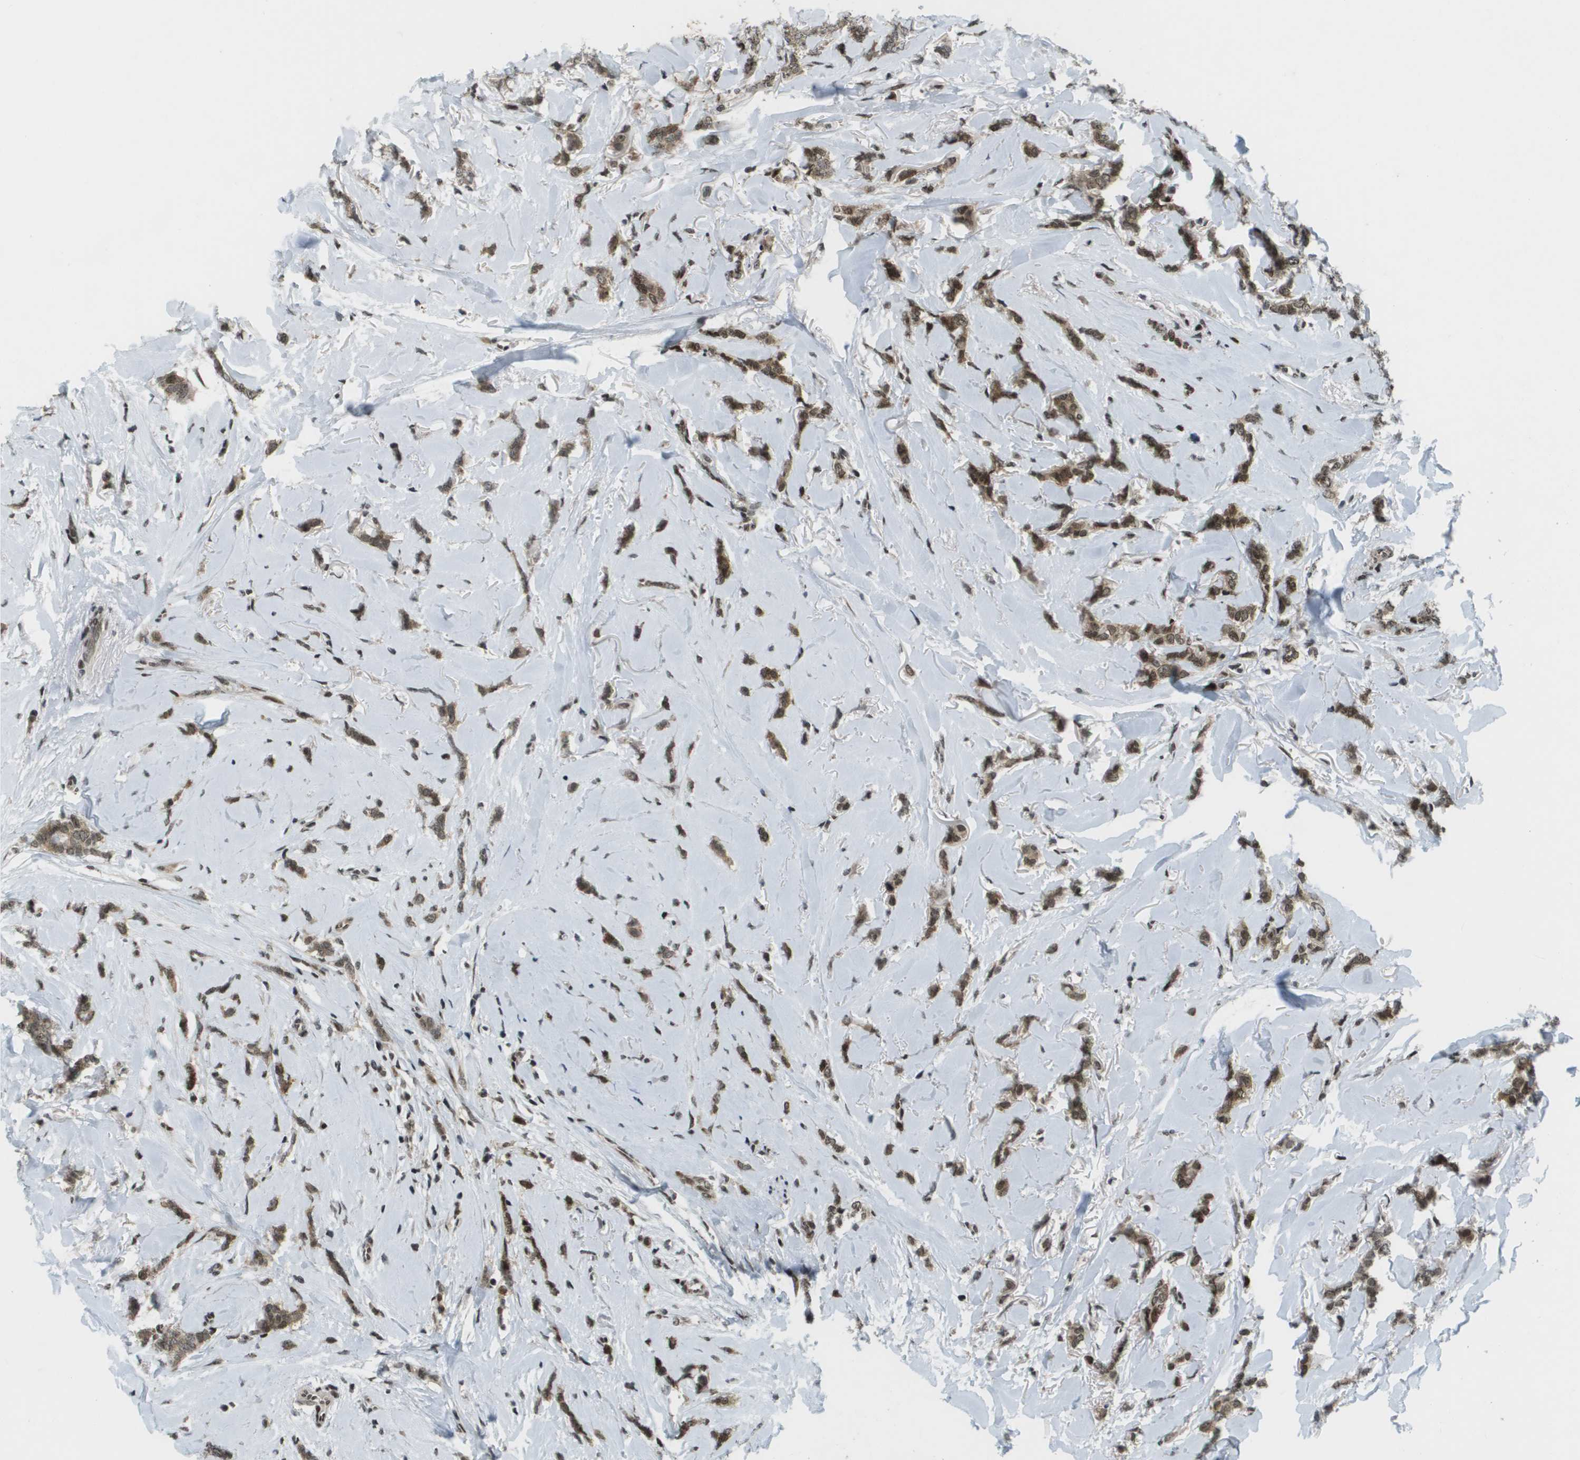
{"staining": {"intensity": "moderate", "quantity": ">75%", "location": "cytoplasmic/membranous,nuclear"}, "tissue": "breast cancer", "cell_type": "Tumor cells", "image_type": "cancer", "snomed": [{"axis": "morphology", "description": "Lobular carcinoma"}, {"axis": "topography", "description": "Skin"}, {"axis": "topography", "description": "Breast"}], "caption": "A medium amount of moderate cytoplasmic/membranous and nuclear positivity is seen in approximately >75% of tumor cells in breast cancer (lobular carcinoma) tissue.", "gene": "IRF7", "patient": {"sex": "female", "age": 46}}